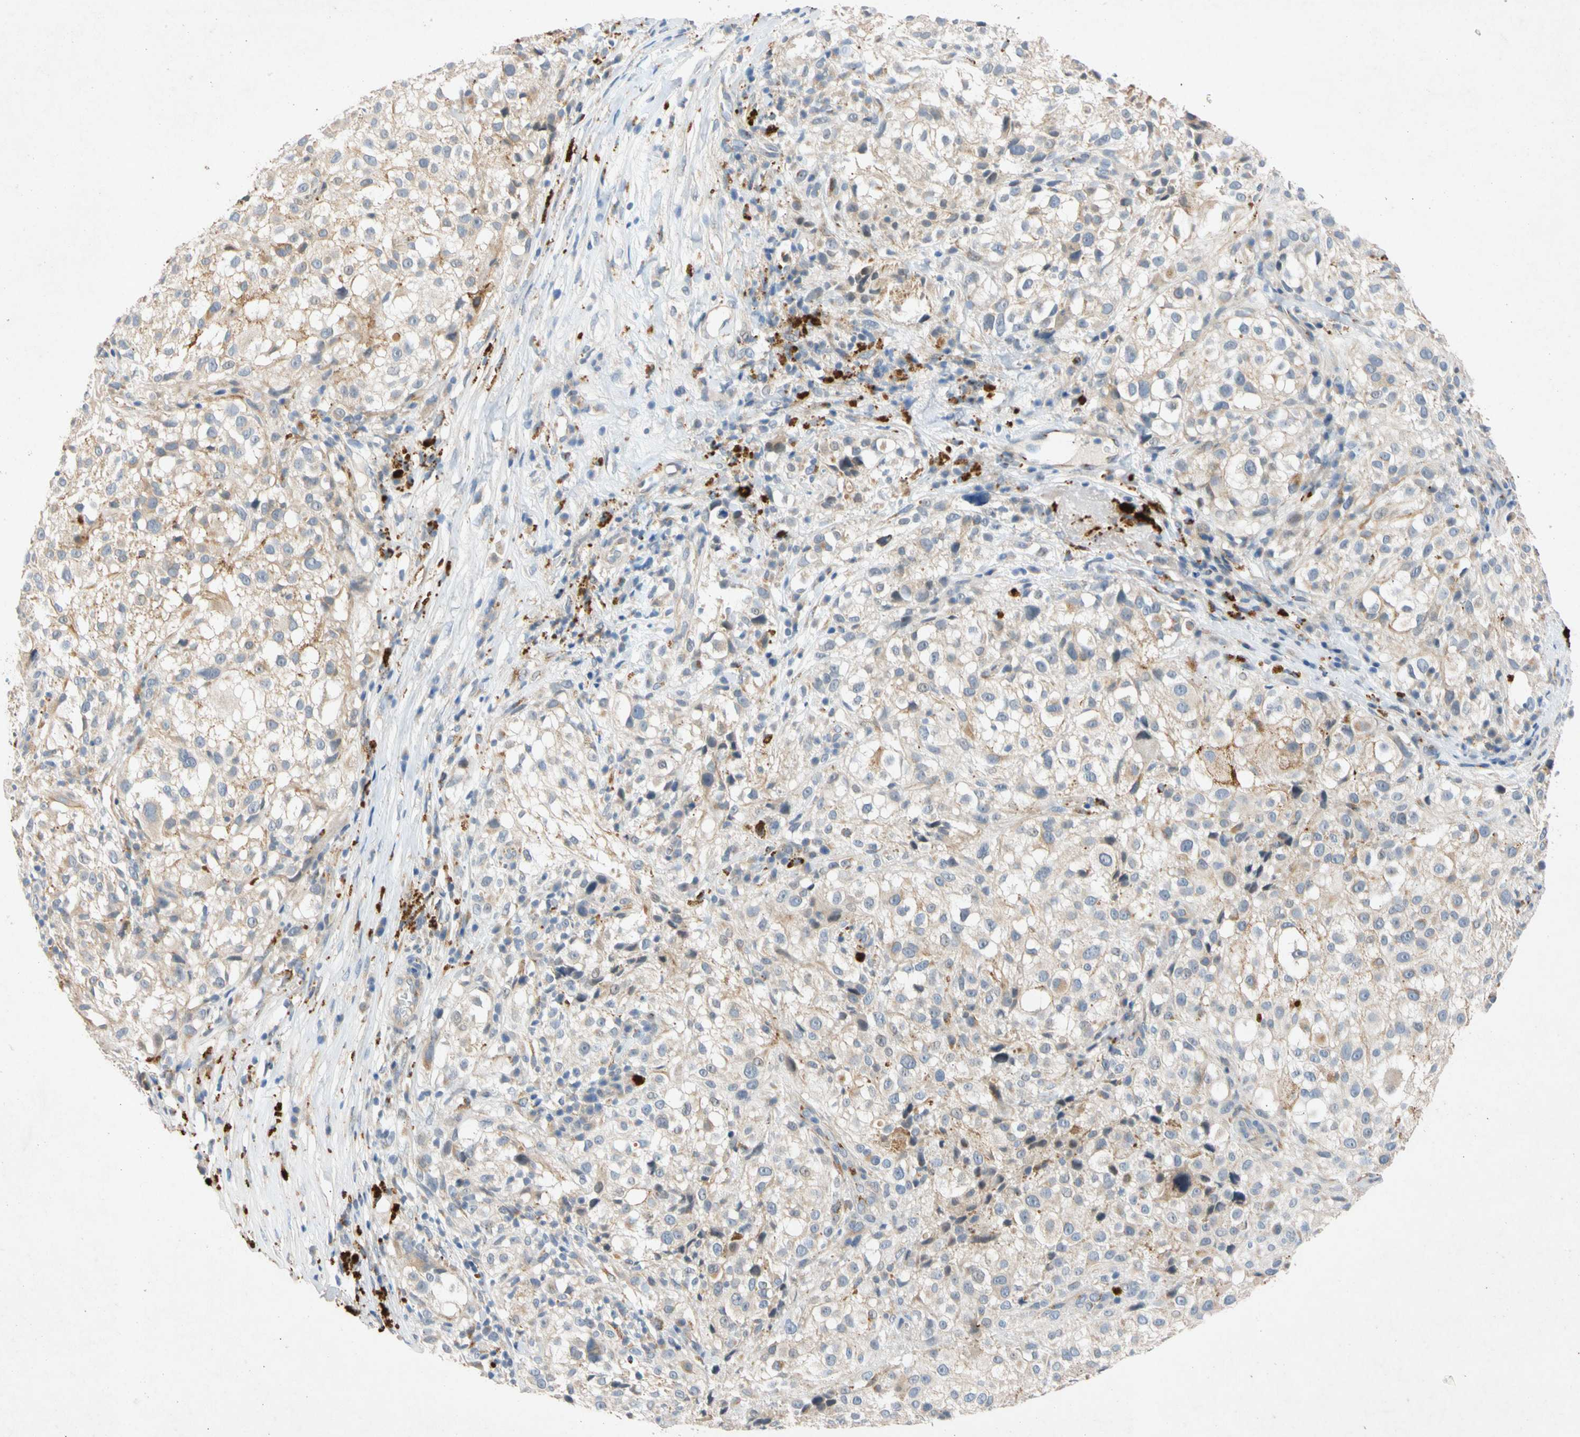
{"staining": {"intensity": "weak", "quantity": ">75%", "location": "cytoplasmic/membranous"}, "tissue": "melanoma", "cell_type": "Tumor cells", "image_type": "cancer", "snomed": [{"axis": "morphology", "description": "Necrosis, NOS"}, {"axis": "morphology", "description": "Malignant melanoma, NOS"}, {"axis": "topography", "description": "Skin"}], "caption": "A low amount of weak cytoplasmic/membranous staining is seen in about >75% of tumor cells in melanoma tissue.", "gene": "GASK1B", "patient": {"sex": "female", "age": 87}}